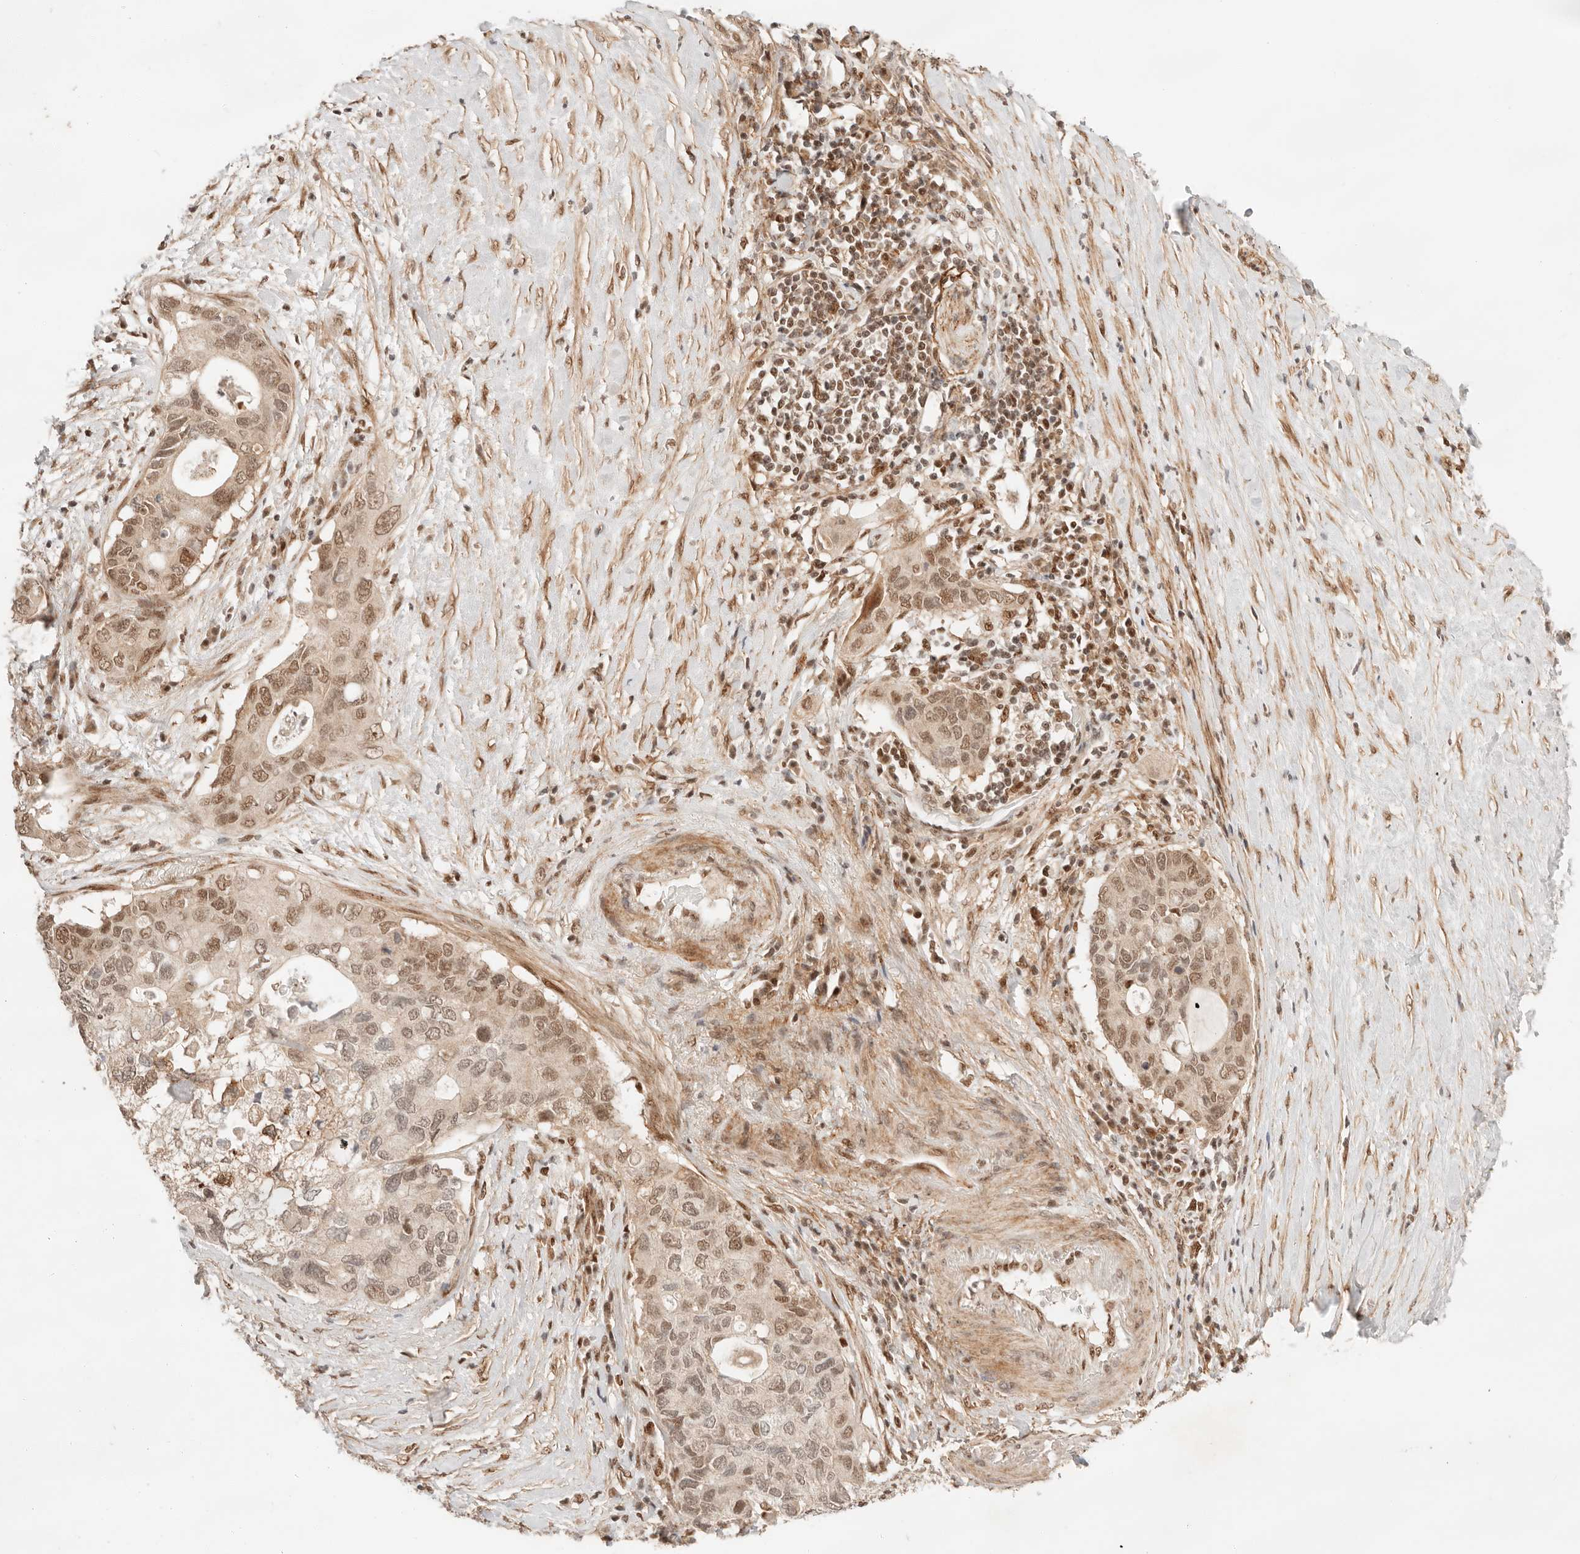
{"staining": {"intensity": "moderate", "quantity": ">75%", "location": "nuclear"}, "tissue": "pancreatic cancer", "cell_type": "Tumor cells", "image_type": "cancer", "snomed": [{"axis": "morphology", "description": "Adenocarcinoma, NOS"}, {"axis": "topography", "description": "Pancreas"}], "caption": "Protein positivity by immunohistochemistry (IHC) shows moderate nuclear positivity in about >75% of tumor cells in pancreatic cancer (adenocarcinoma).", "gene": "GTF2E2", "patient": {"sex": "female", "age": 56}}